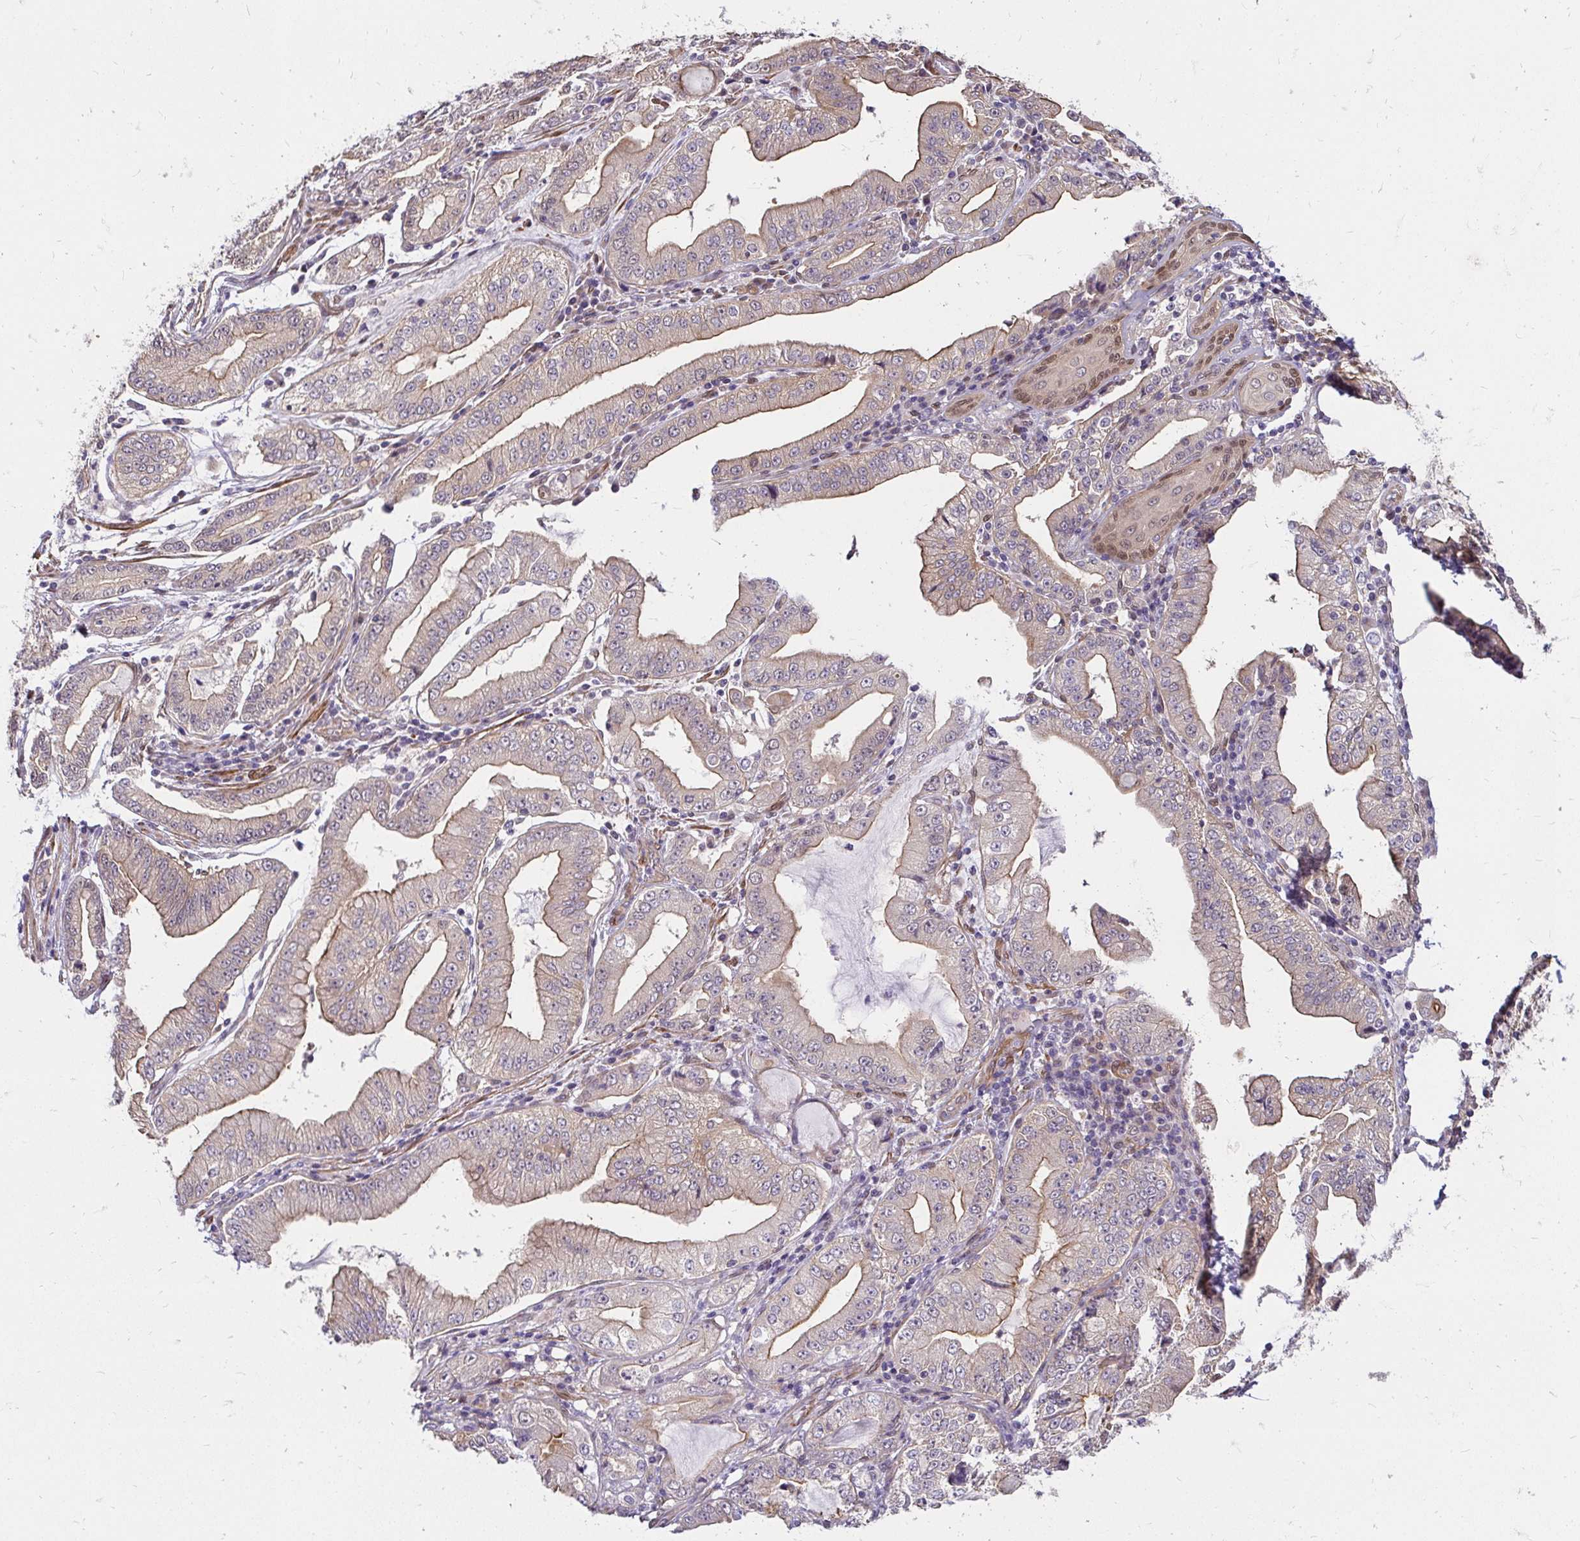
{"staining": {"intensity": "weak", "quantity": "<25%", "location": "cytoplasmic/membranous"}, "tissue": "stomach cancer", "cell_type": "Tumor cells", "image_type": "cancer", "snomed": [{"axis": "morphology", "description": "Adenocarcinoma, NOS"}, {"axis": "topography", "description": "Stomach, upper"}], "caption": "The histopathology image demonstrates no significant staining in tumor cells of adenocarcinoma (stomach). (DAB (3,3'-diaminobenzidine) IHC visualized using brightfield microscopy, high magnification).", "gene": "YAP1", "patient": {"sex": "female", "age": 74}}